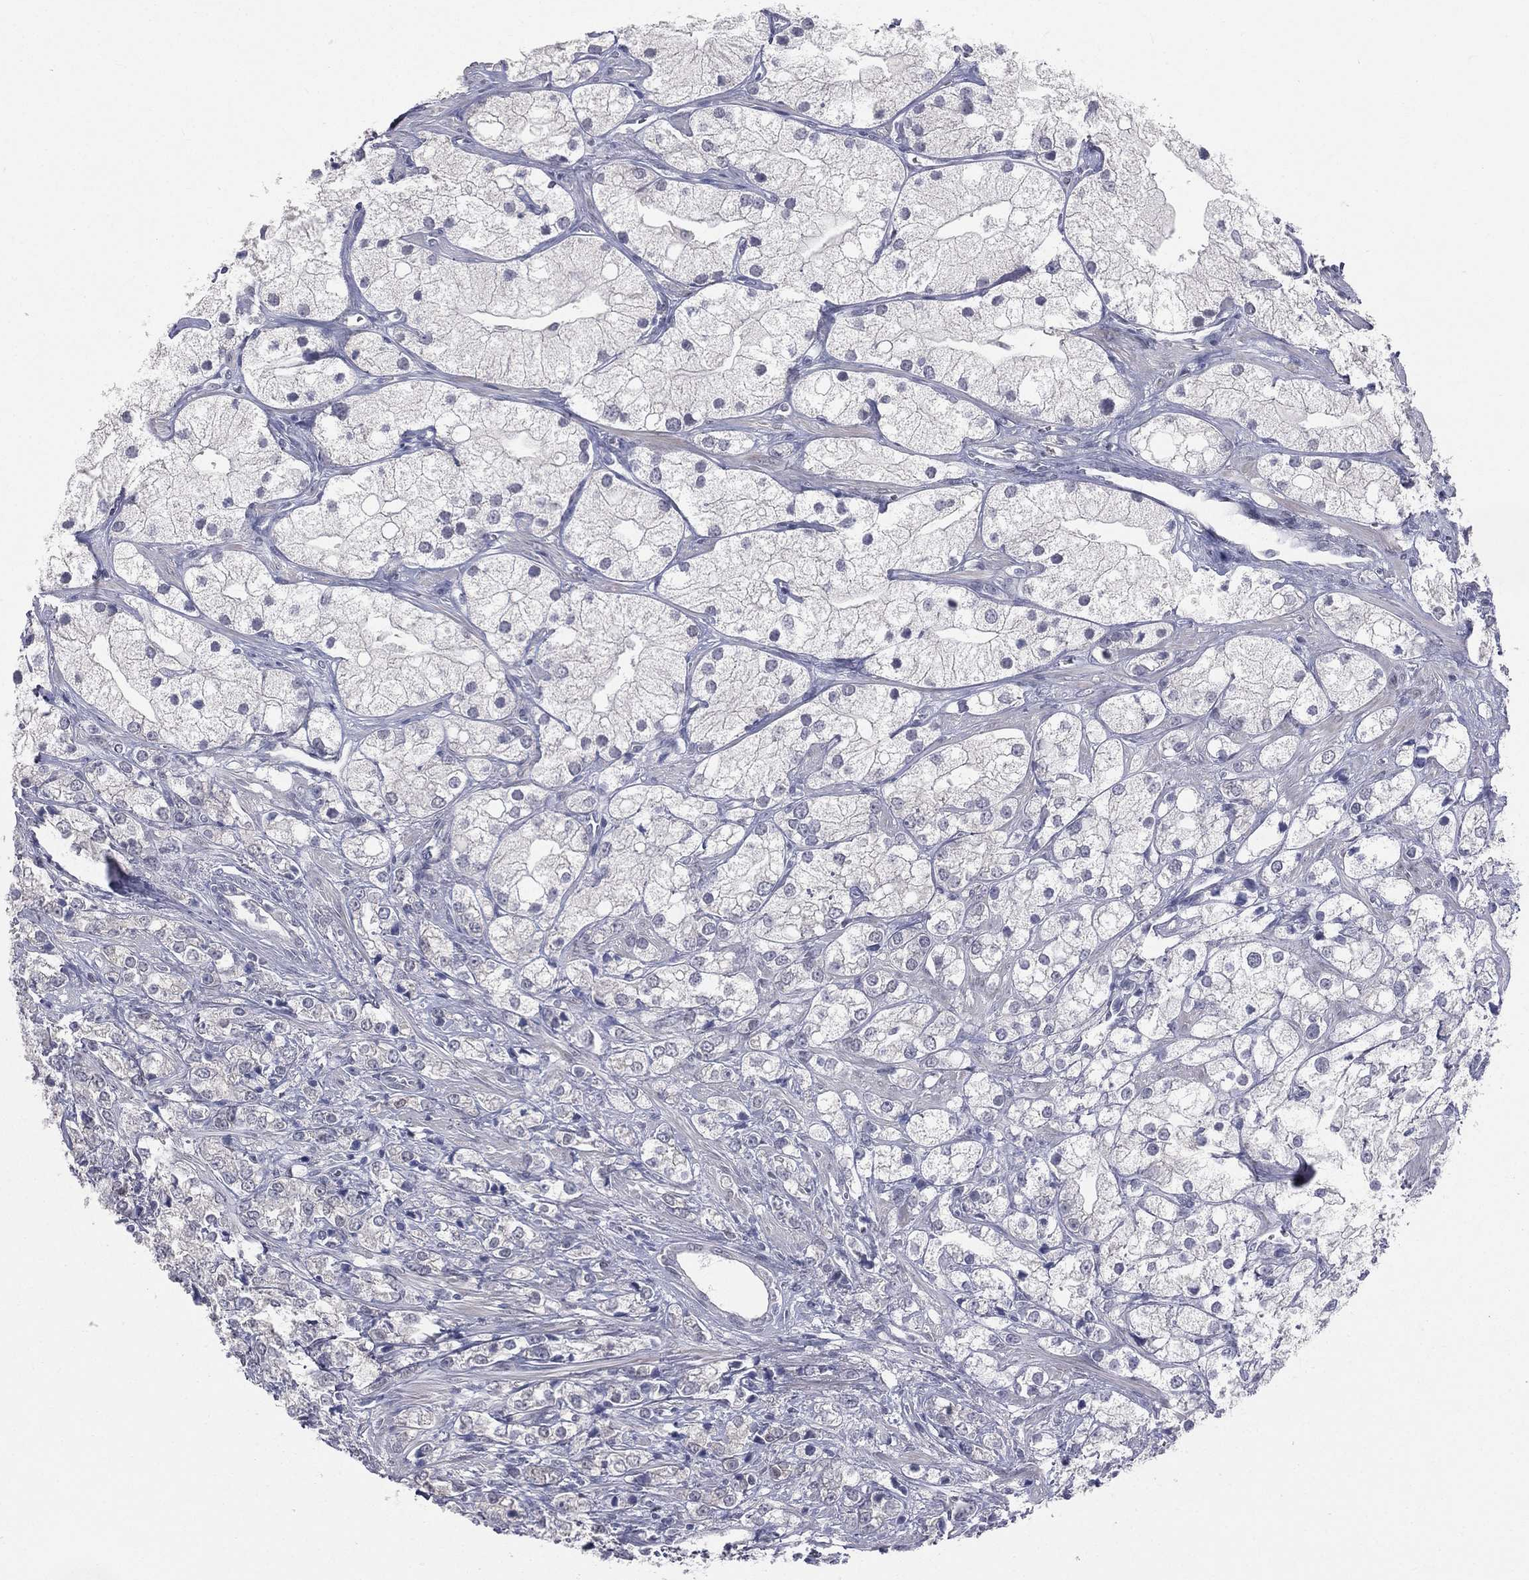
{"staining": {"intensity": "negative", "quantity": "none", "location": "none"}, "tissue": "prostate cancer", "cell_type": "Tumor cells", "image_type": "cancer", "snomed": [{"axis": "morphology", "description": "Adenocarcinoma, NOS"}, {"axis": "topography", "description": "Prostate and seminal vesicle, NOS"}, {"axis": "topography", "description": "Prostate"}], "caption": "Immunohistochemistry photomicrograph of neoplastic tissue: human prostate cancer stained with DAB exhibits no significant protein expression in tumor cells.", "gene": "DMKN", "patient": {"sex": "male", "age": 79}}